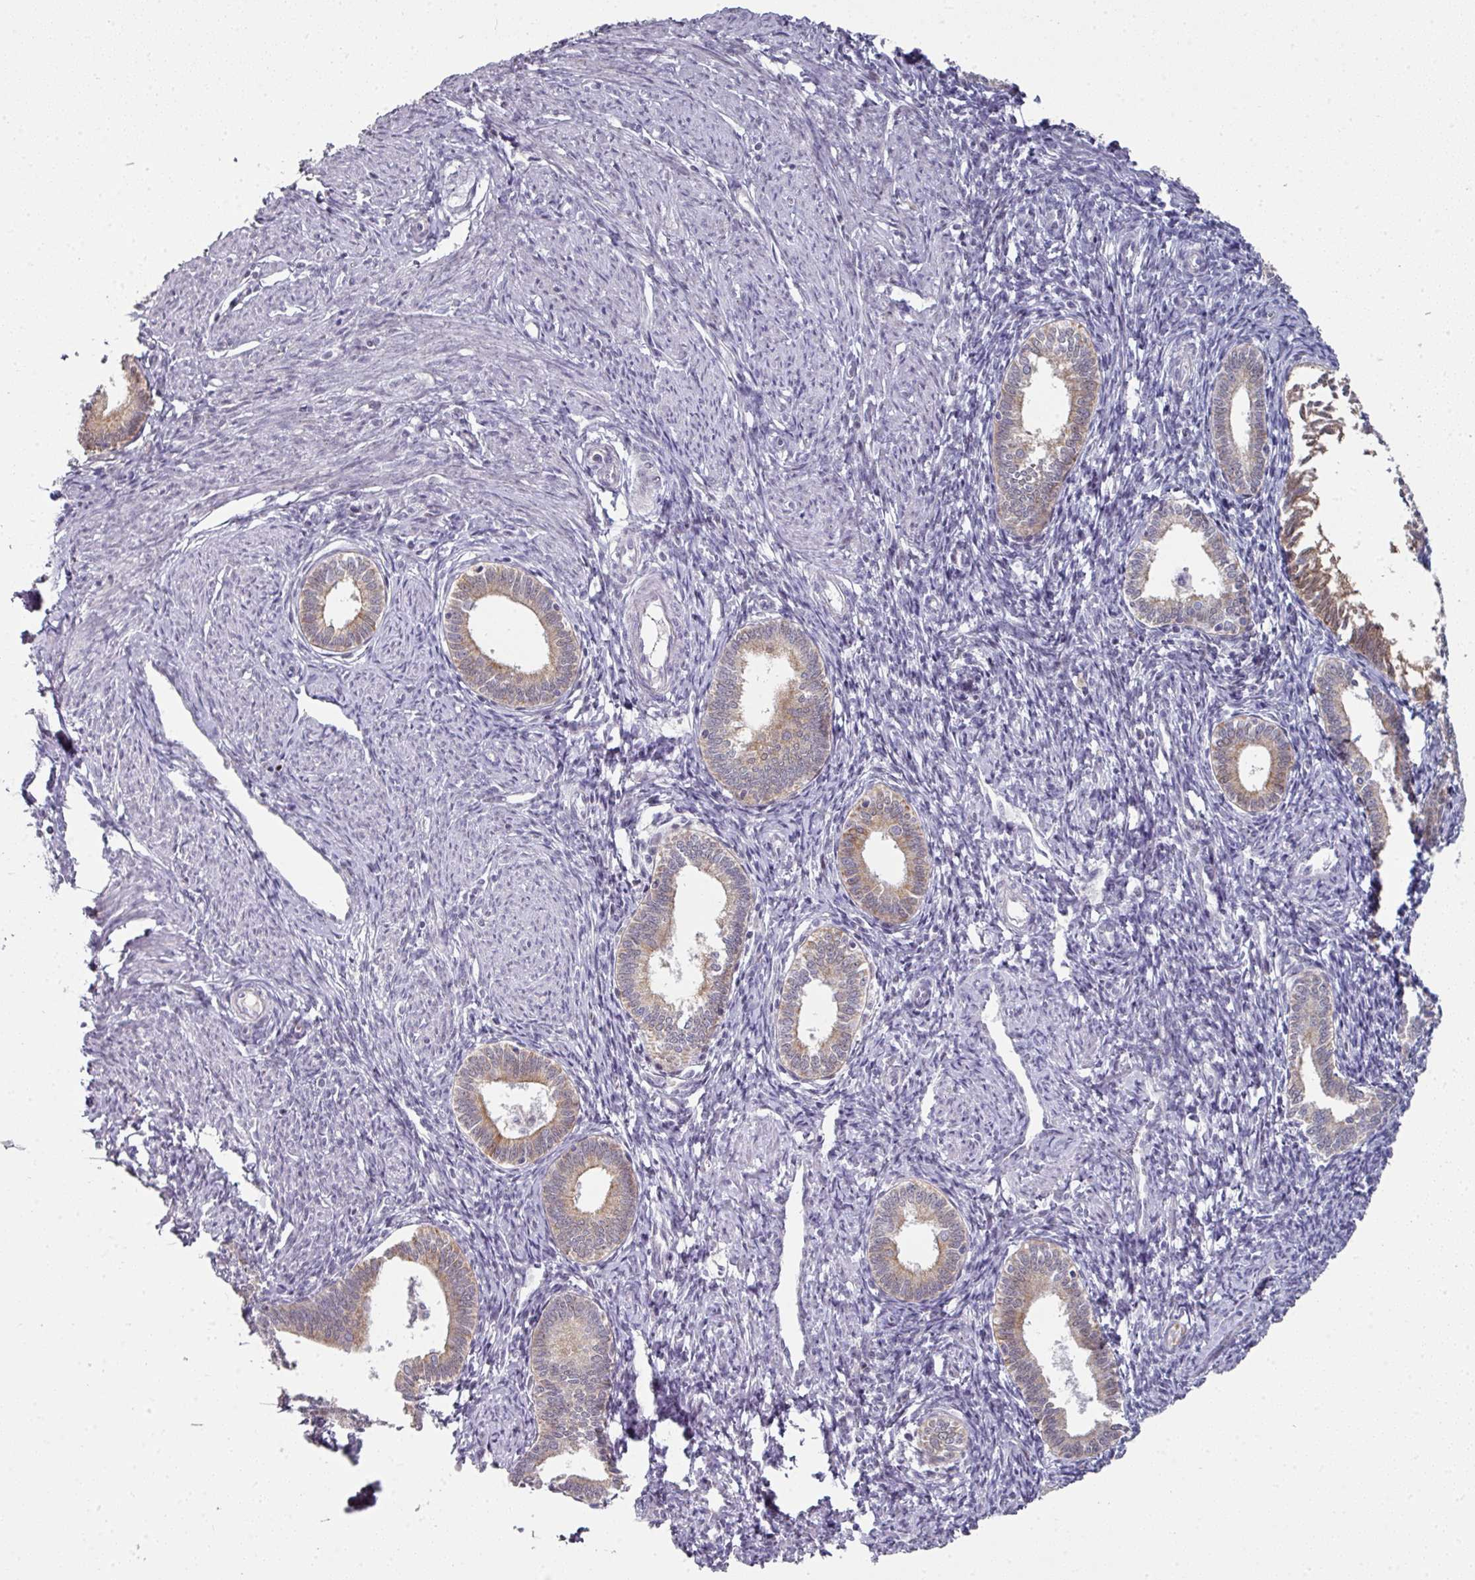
{"staining": {"intensity": "negative", "quantity": "none", "location": "none"}, "tissue": "endometrium", "cell_type": "Cells in endometrial stroma", "image_type": "normal", "snomed": [{"axis": "morphology", "description": "Normal tissue, NOS"}, {"axis": "topography", "description": "Endometrium"}], "caption": "Immunohistochemical staining of unremarkable human endometrium reveals no significant positivity in cells in endometrial stroma.", "gene": "GTF2H3", "patient": {"sex": "female", "age": 41}}